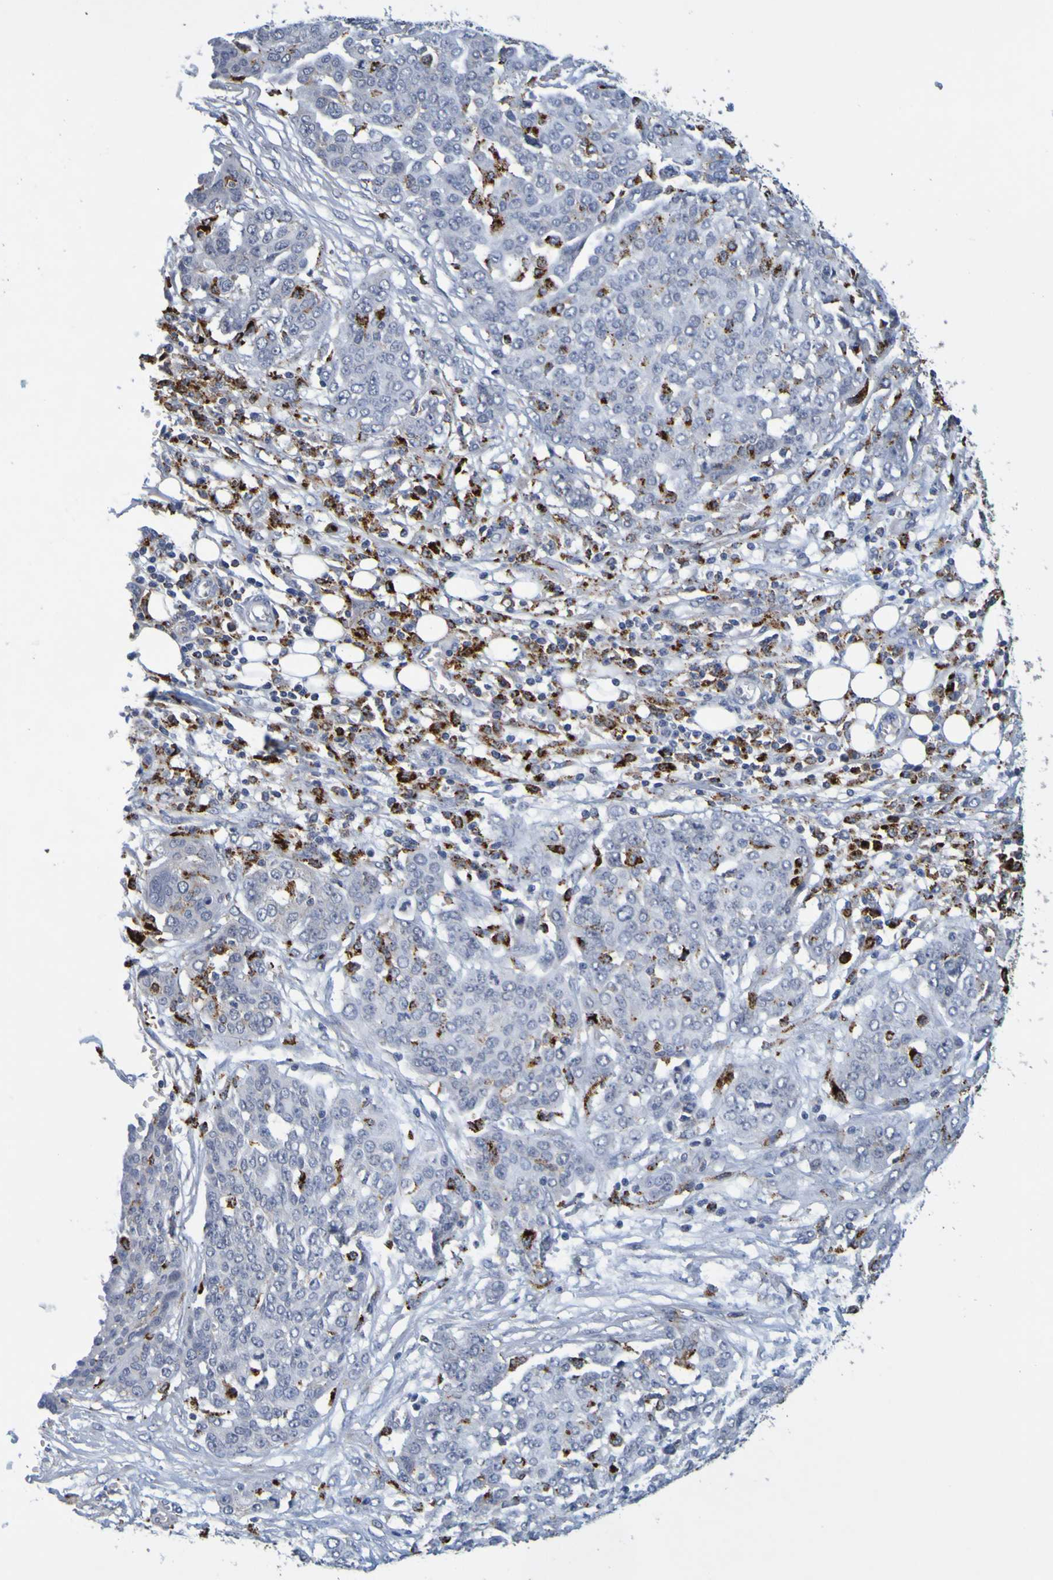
{"staining": {"intensity": "negative", "quantity": "none", "location": "none"}, "tissue": "ovarian cancer", "cell_type": "Tumor cells", "image_type": "cancer", "snomed": [{"axis": "morphology", "description": "Cystadenocarcinoma, serous, NOS"}, {"axis": "topography", "description": "Soft tissue"}, {"axis": "topography", "description": "Ovary"}], "caption": "This is a image of immunohistochemistry staining of ovarian serous cystadenocarcinoma, which shows no expression in tumor cells.", "gene": "TPH1", "patient": {"sex": "female", "age": 57}}